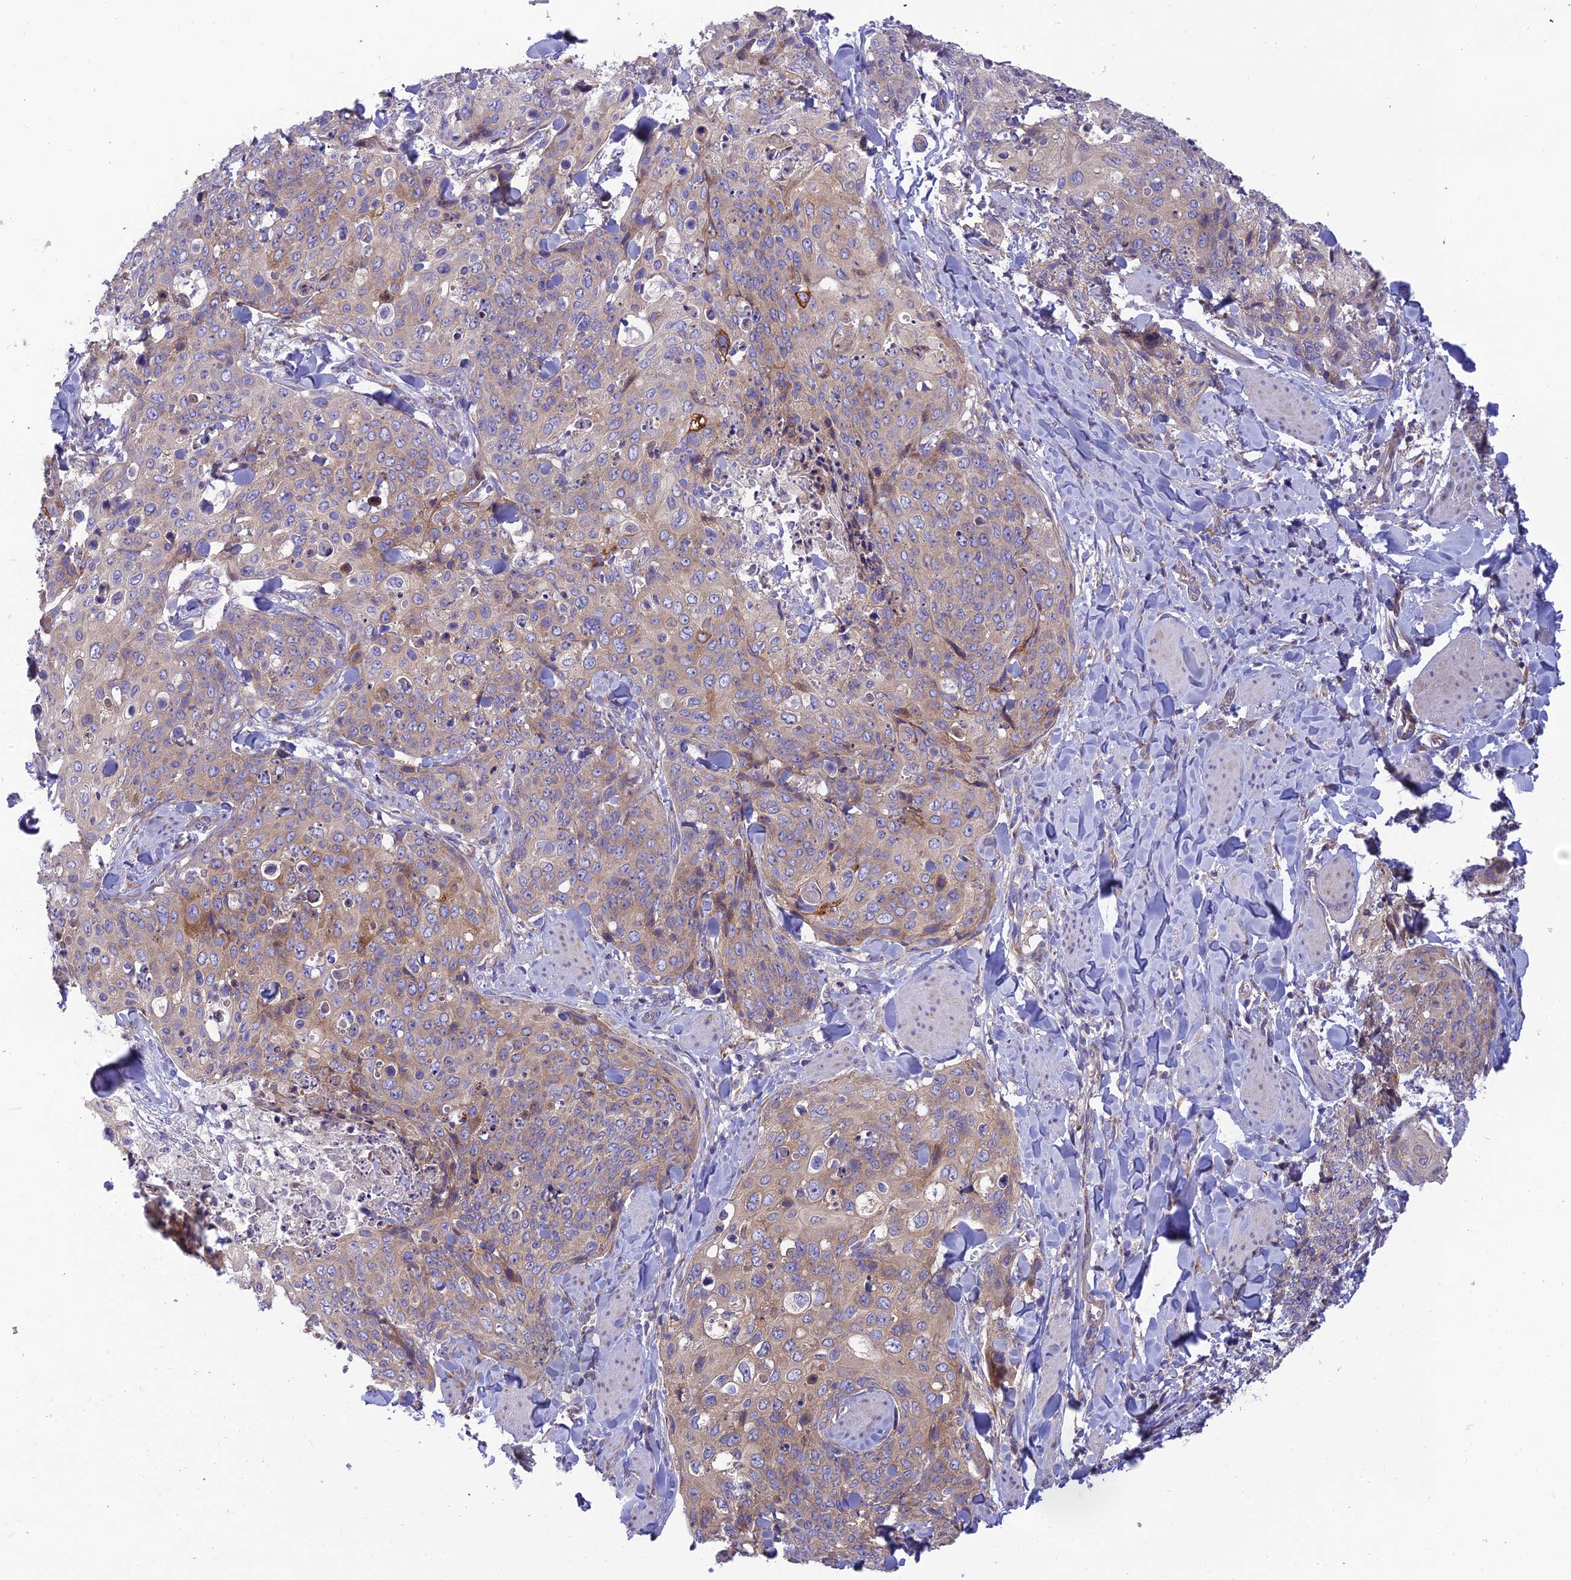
{"staining": {"intensity": "weak", "quantity": "25%-75%", "location": "cytoplasmic/membranous"}, "tissue": "skin cancer", "cell_type": "Tumor cells", "image_type": "cancer", "snomed": [{"axis": "morphology", "description": "Squamous cell carcinoma, NOS"}, {"axis": "topography", "description": "Skin"}, {"axis": "topography", "description": "Vulva"}], "caption": "About 25%-75% of tumor cells in human skin cancer exhibit weak cytoplasmic/membranous protein staining as visualized by brown immunohistochemical staining.", "gene": "CLCN7", "patient": {"sex": "female", "age": 85}}